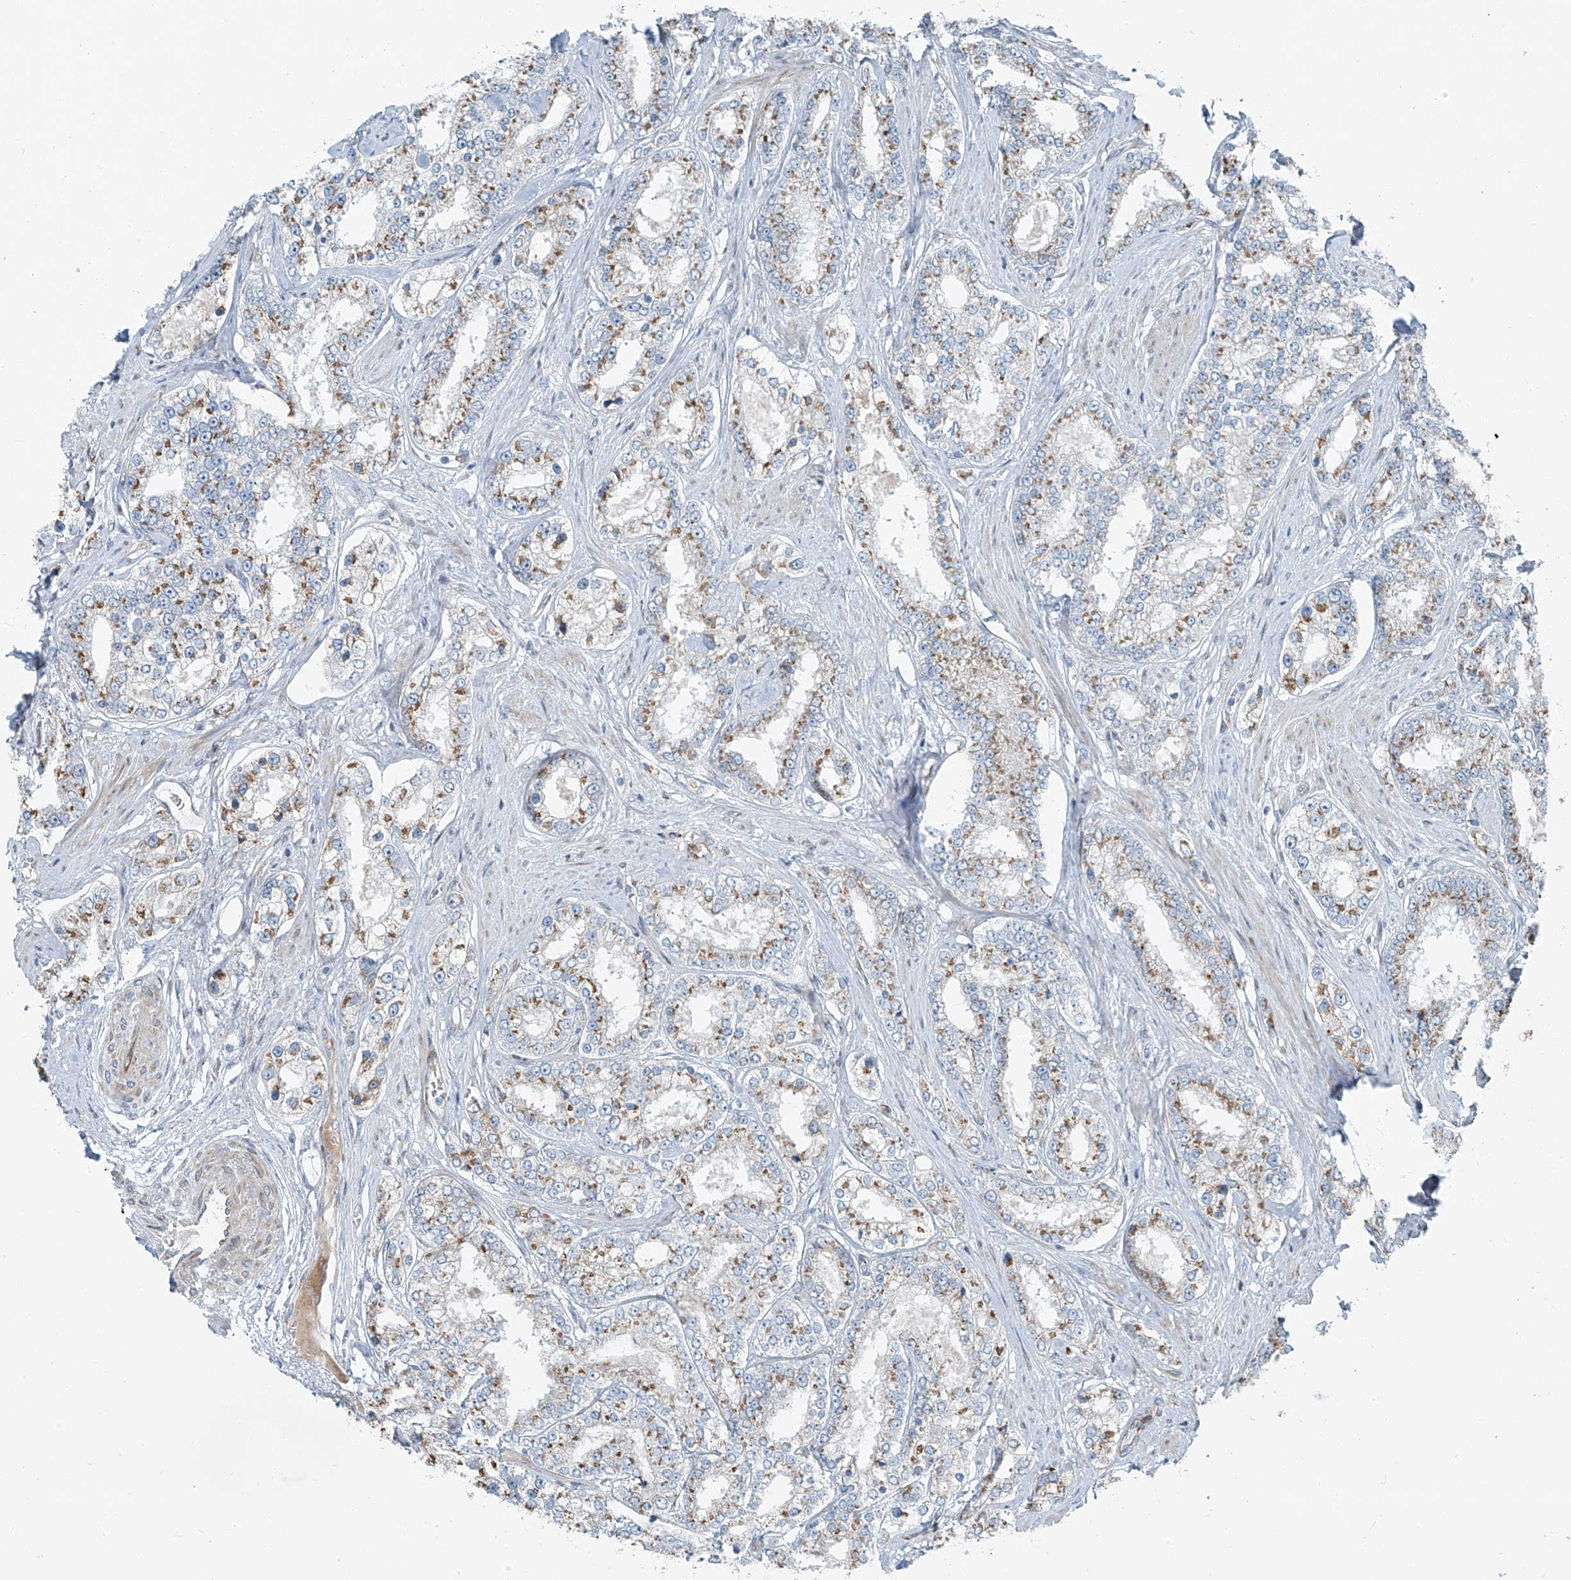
{"staining": {"intensity": "moderate", "quantity": "25%-75%", "location": "cytoplasmic/membranous"}, "tissue": "prostate cancer", "cell_type": "Tumor cells", "image_type": "cancer", "snomed": [{"axis": "morphology", "description": "Normal tissue, NOS"}, {"axis": "morphology", "description": "Adenocarcinoma, High grade"}, {"axis": "topography", "description": "Prostate"}], "caption": "Immunohistochemical staining of human prostate cancer demonstrates medium levels of moderate cytoplasmic/membranous positivity in about 25%-75% of tumor cells. (Brightfield microscopy of DAB IHC at high magnification).", "gene": "HIC2", "patient": {"sex": "male", "age": 83}}